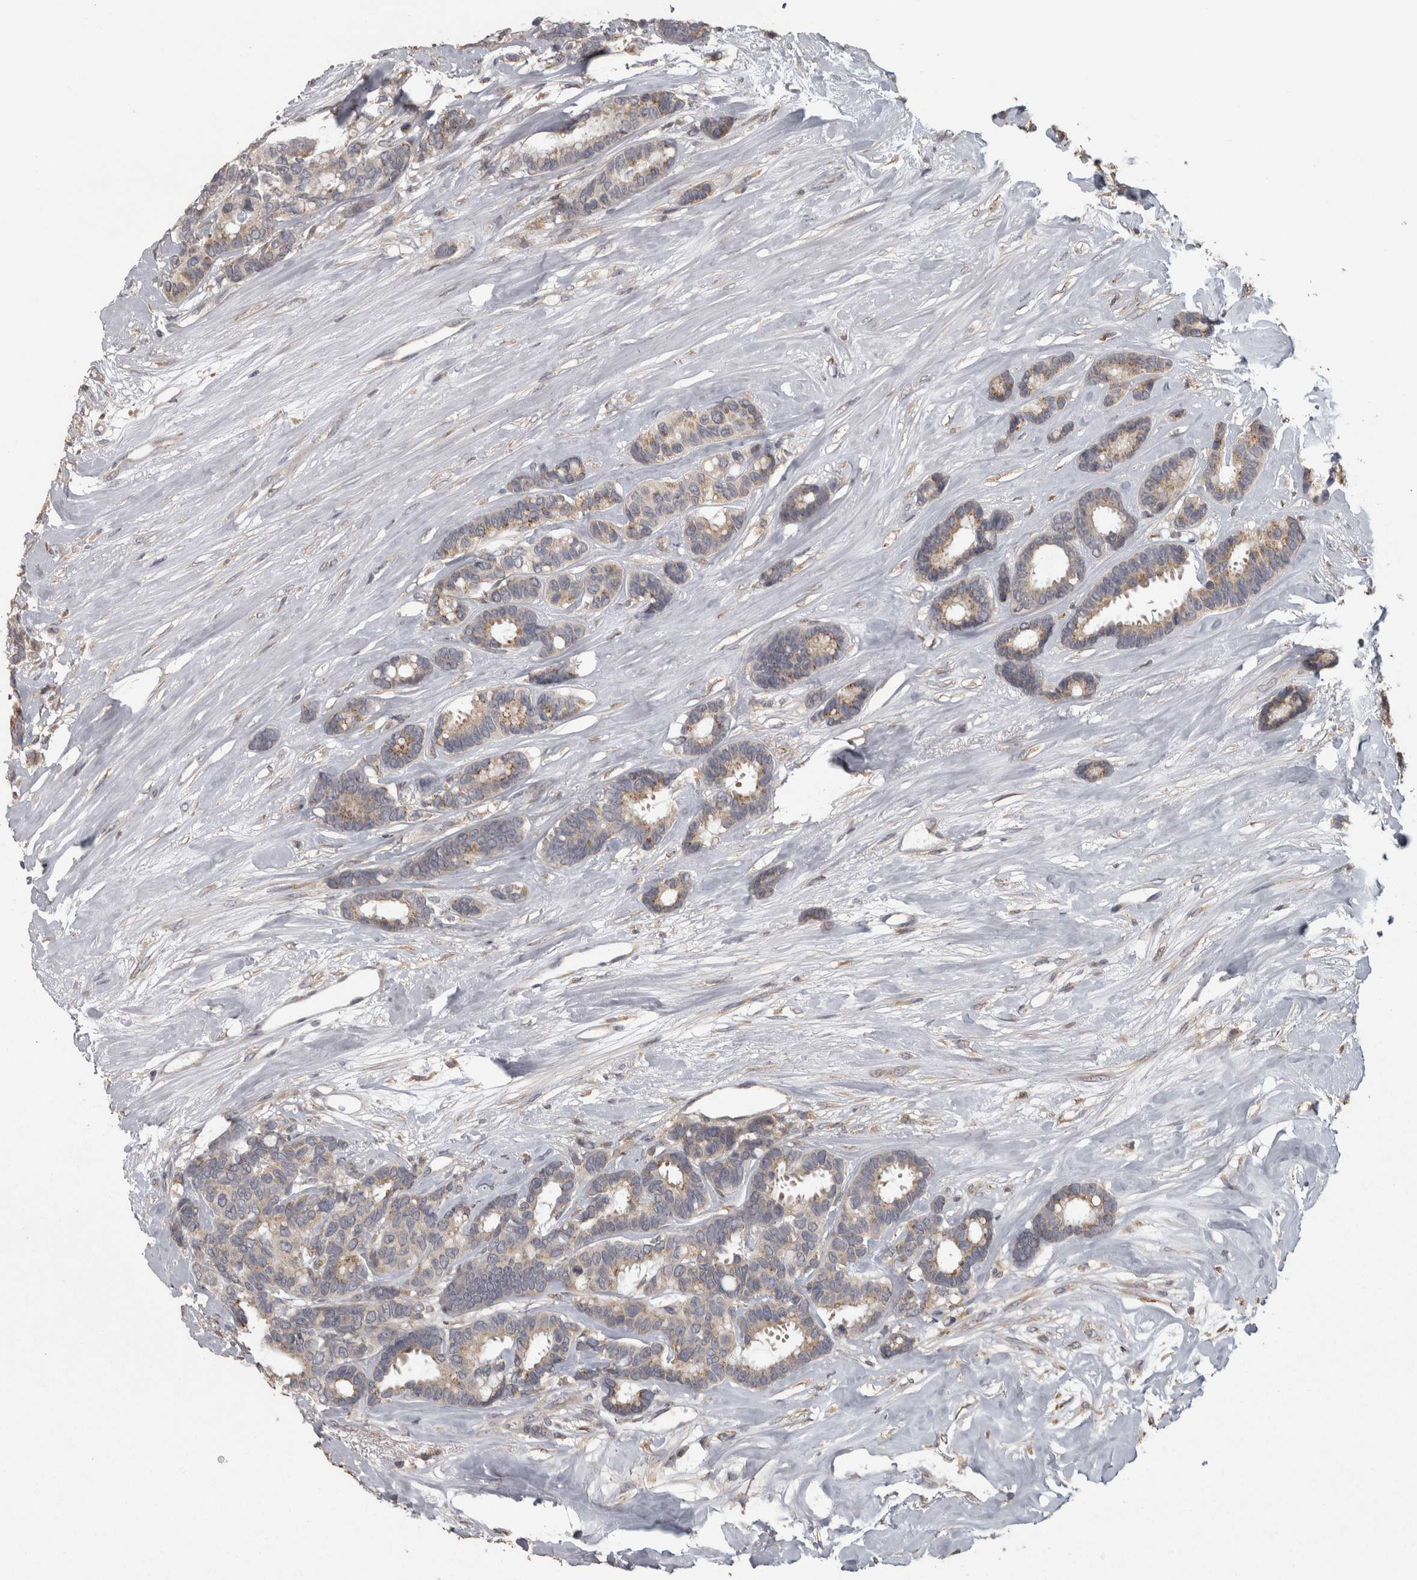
{"staining": {"intensity": "weak", "quantity": "25%-75%", "location": "cytoplasmic/membranous"}, "tissue": "breast cancer", "cell_type": "Tumor cells", "image_type": "cancer", "snomed": [{"axis": "morphology", "description": "Duct carcinoma"}, {"axis": "topography", "description": "Breast"}], "caption": "A brown stain labels weak cytoplasmic/membranous staining of a protein in human infiltrating ductal carcinoma (breast) tumor cells. (DAB IHC with brightfield microscopy, high magnification).", "gene": "RAB29", "patient": {"sex": "female", "age": 87}}